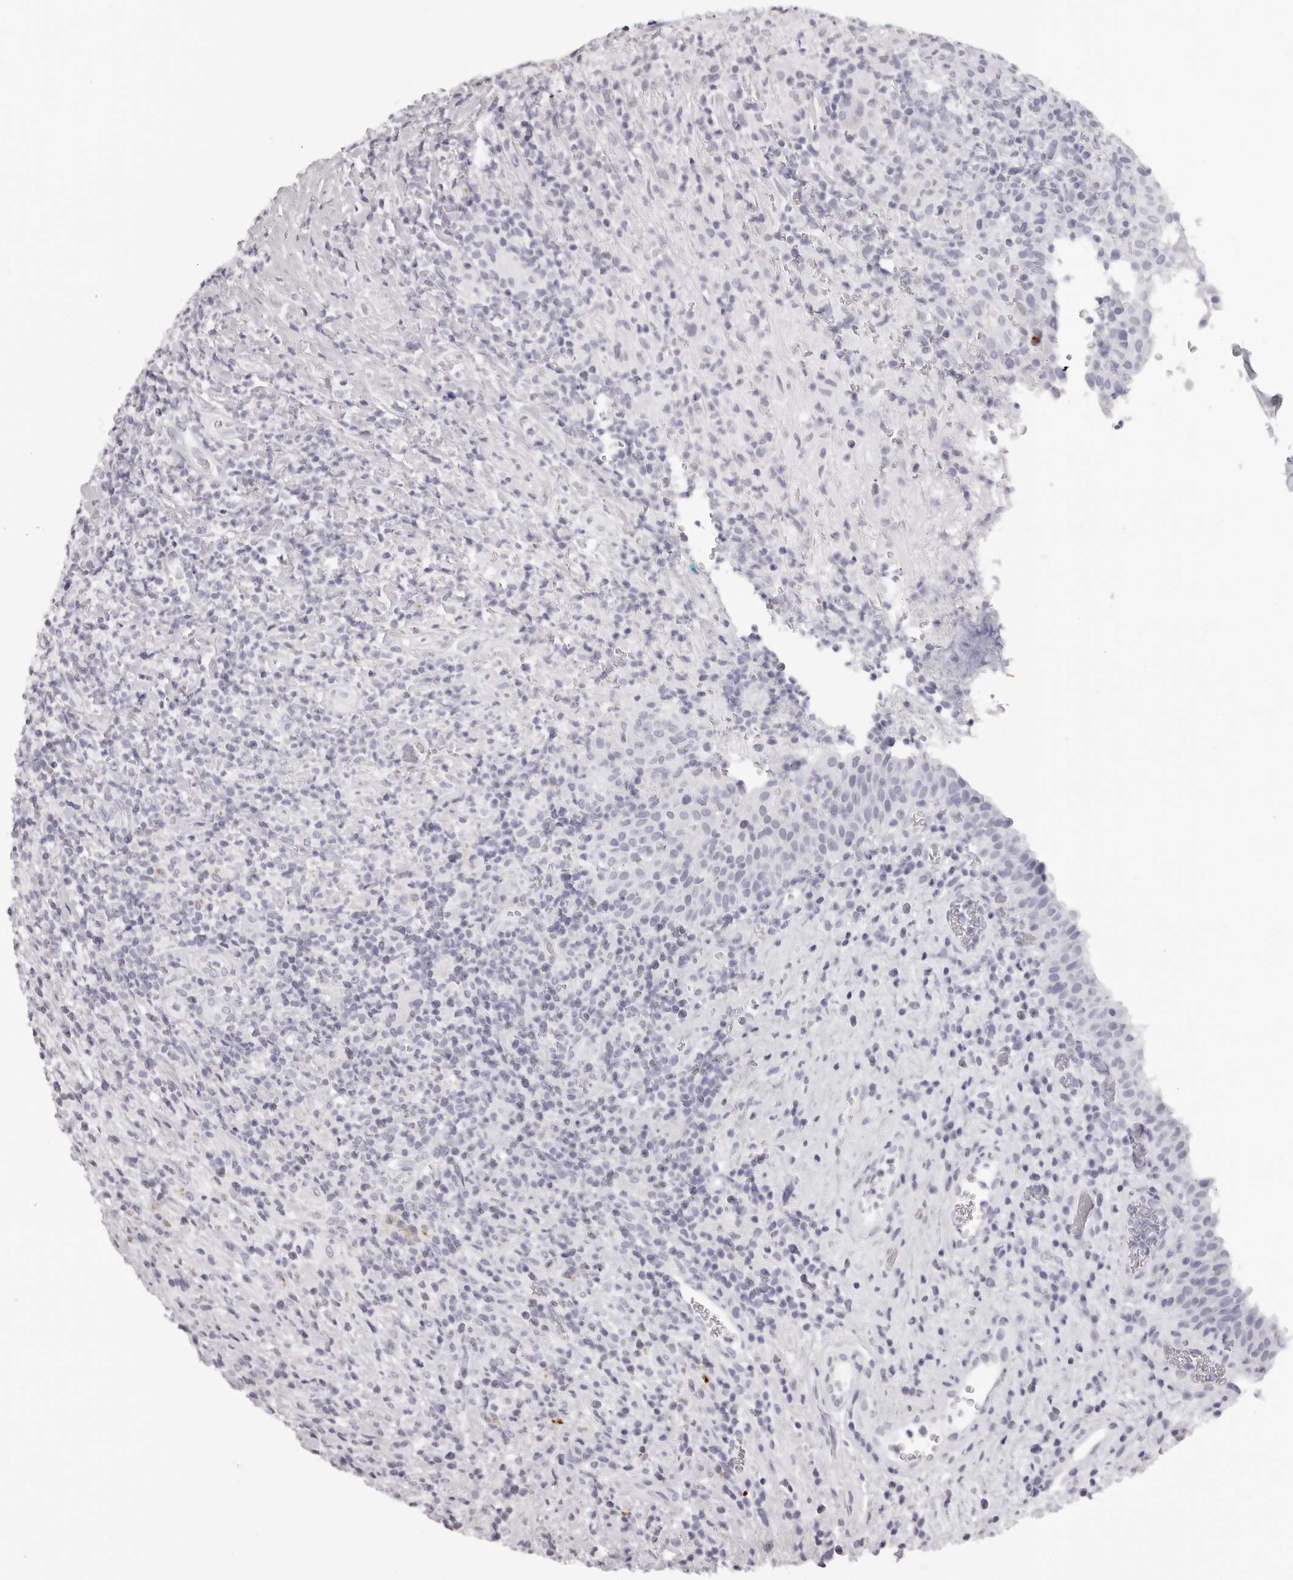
{"staining": {"intensity": "negative", "quantity": "none", "location": "none"}, "tissue": "urinary bladder", "cell_type": "Urothelial cells", "image_type": "normal", "snomed": [{"axis": "morphology", "description": "Normal tissue, NOS"}, {"axis": "morphology", "description": "Inflammation, NOS"}, {"axis": "topography", "description": "Urinary bladder"}], "caption": "The immunohistochemistry micrograph has no significant positivity in urothelial cells of urinary bladder. The staining is performed using DAB (3,3'-diaminobenzidine) brown chromogen with nuclei counter-stained in using hematoxylin.", "gene": "RHO", "patient": {"sex": "female", "age": 75}}